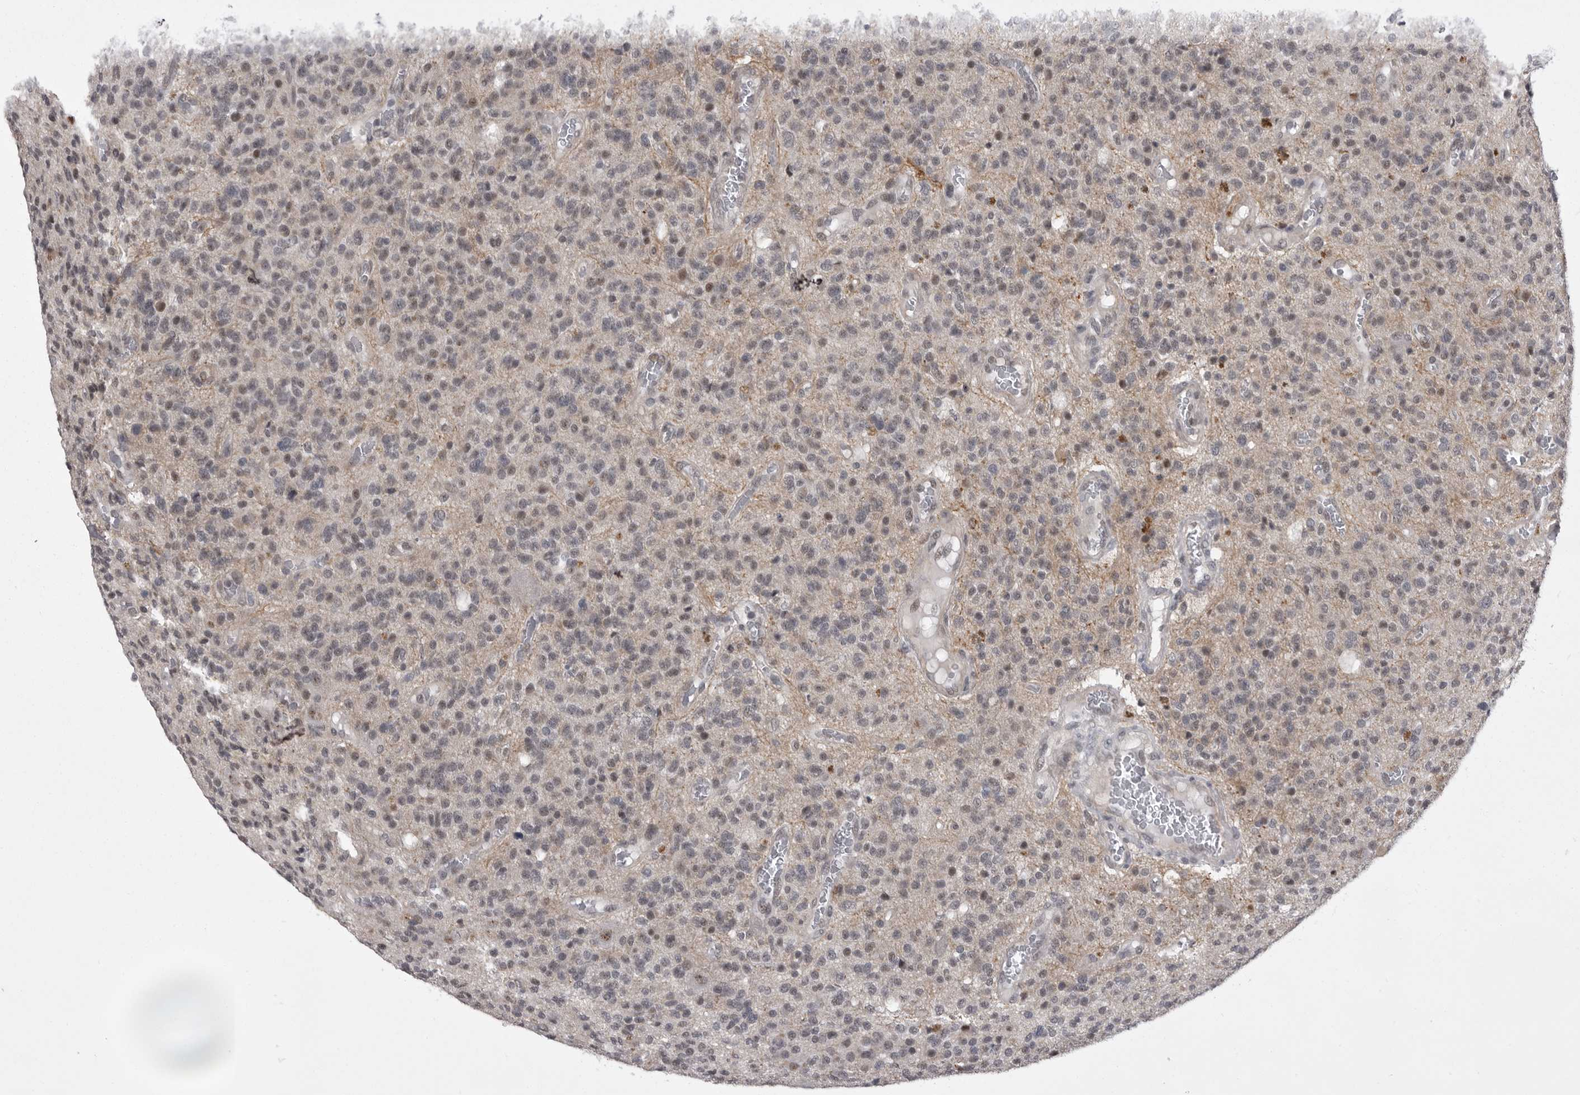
{"staining": {"intensity": "weak", "quantity": "<25%", "location": "nuclear"}, "tissue": "glioma", "cell_type": "Tumor cells", "image_type": "cancer", "snomed": [{"axis": "morphology", "description": "Glioma, malignant, High grade"}, {"axis": "topography", "description": "Brain"}], "caption": "This is a micrograph of IHC staining of glioma, which shows no staining in tumor cells. Brightfield microscopy of immunohistochemistry stained with DAB (brown) and hematoxylin (blue), captured at high magnification.", "gene": "PRPF3", "patient": {"sex": "male", "age": 34}}